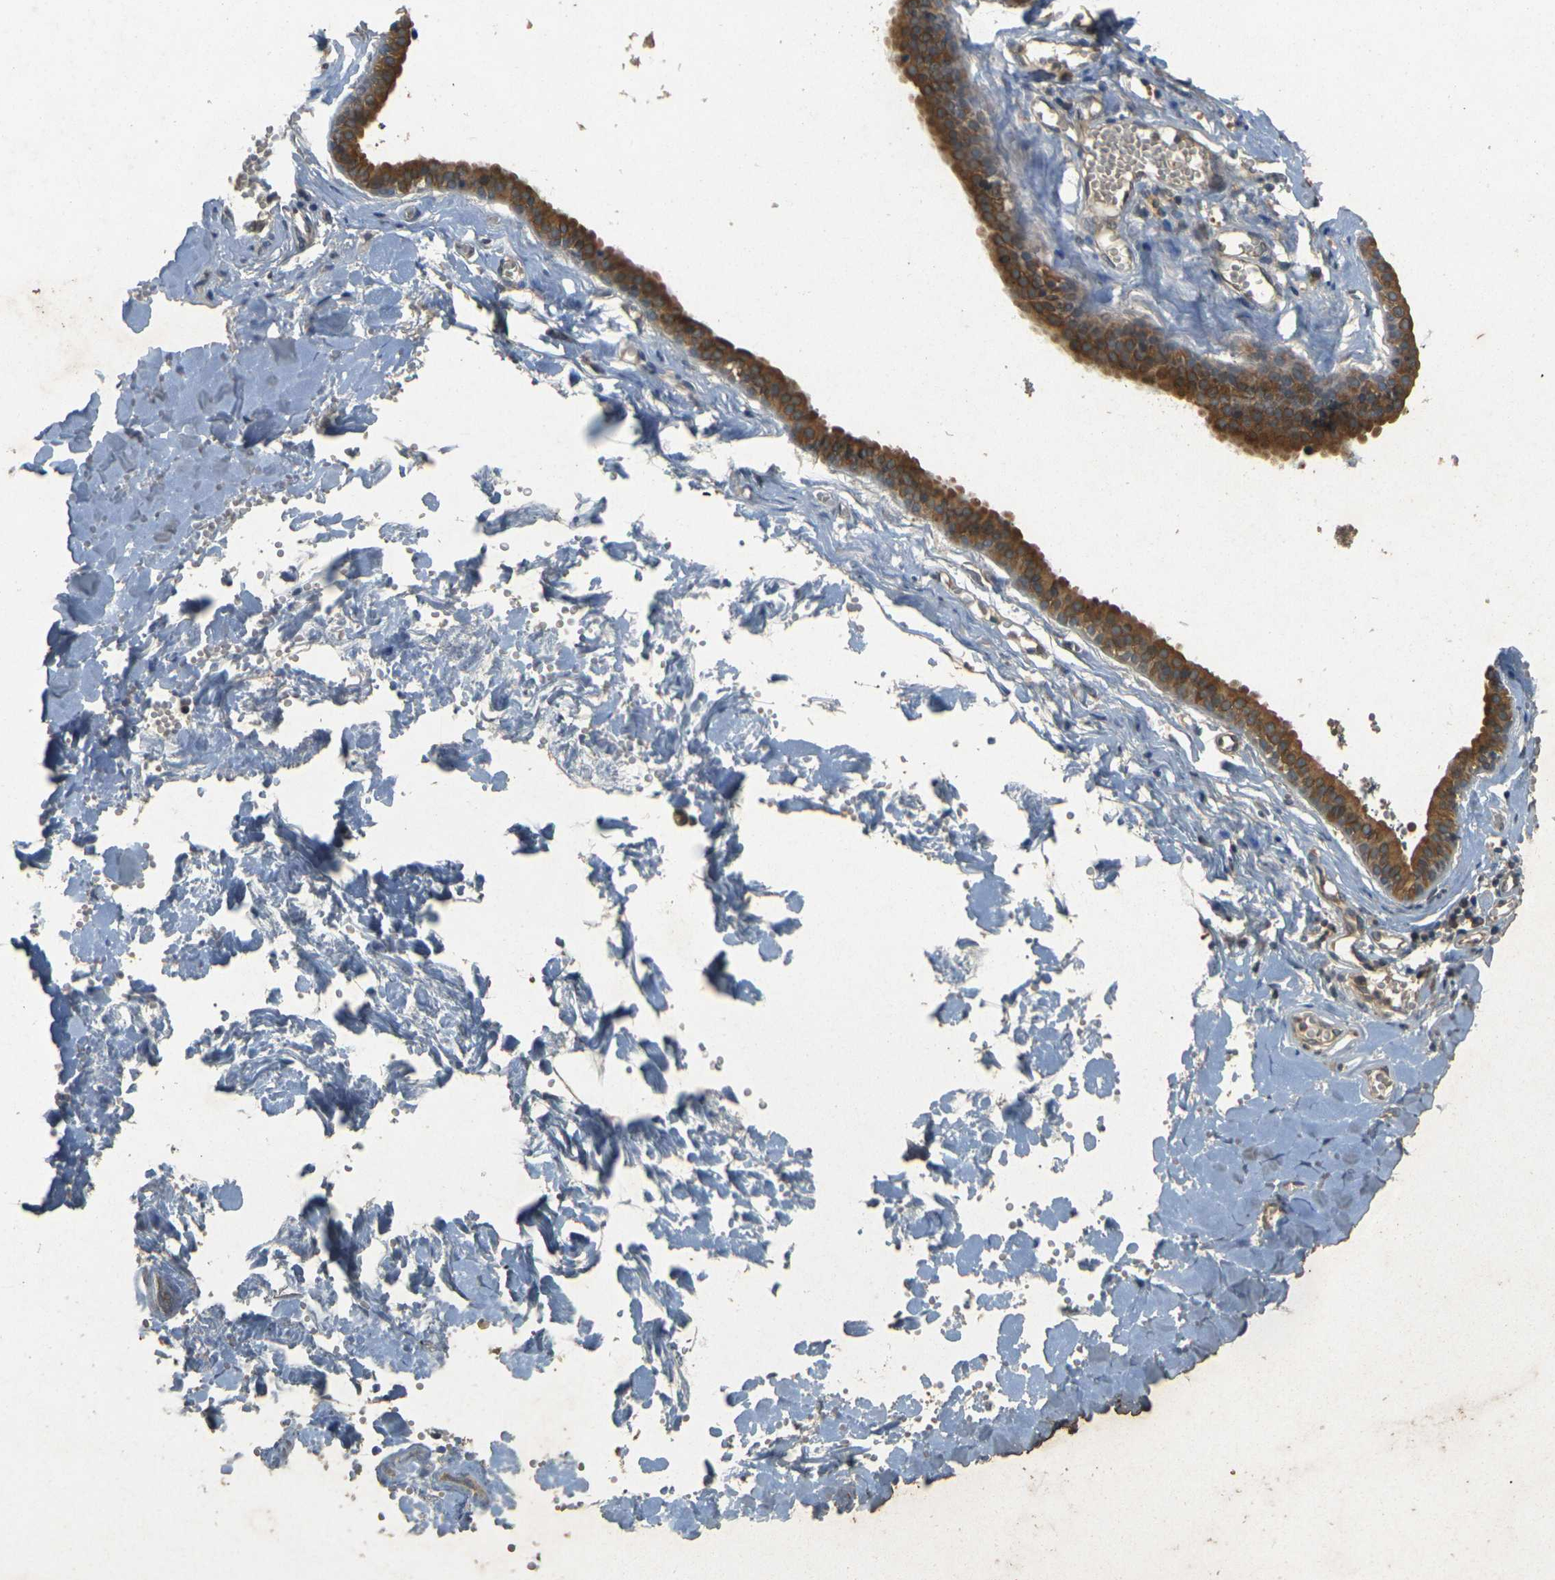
{"staining": {"intensity": "moderate", "quantity": ">75%", "location": "cytoplasmic/membranous"}, "tissue": "salivary gland", "cell_type": "Glandular cells", "image_type": "normal", "snomed": [{"axis": "morphology", "description": "Normal tissue, NOS"}, {"axis": "topography", "description": "Salivary gland"}], "caption": "Brown immunohistochemical staining in normal human salivary gland displays moderate cytoplasmic/membranous expression in about >75% of glandular cells.", "gene": "ERN1", "patient": {"sex": "male", "age": 62}}